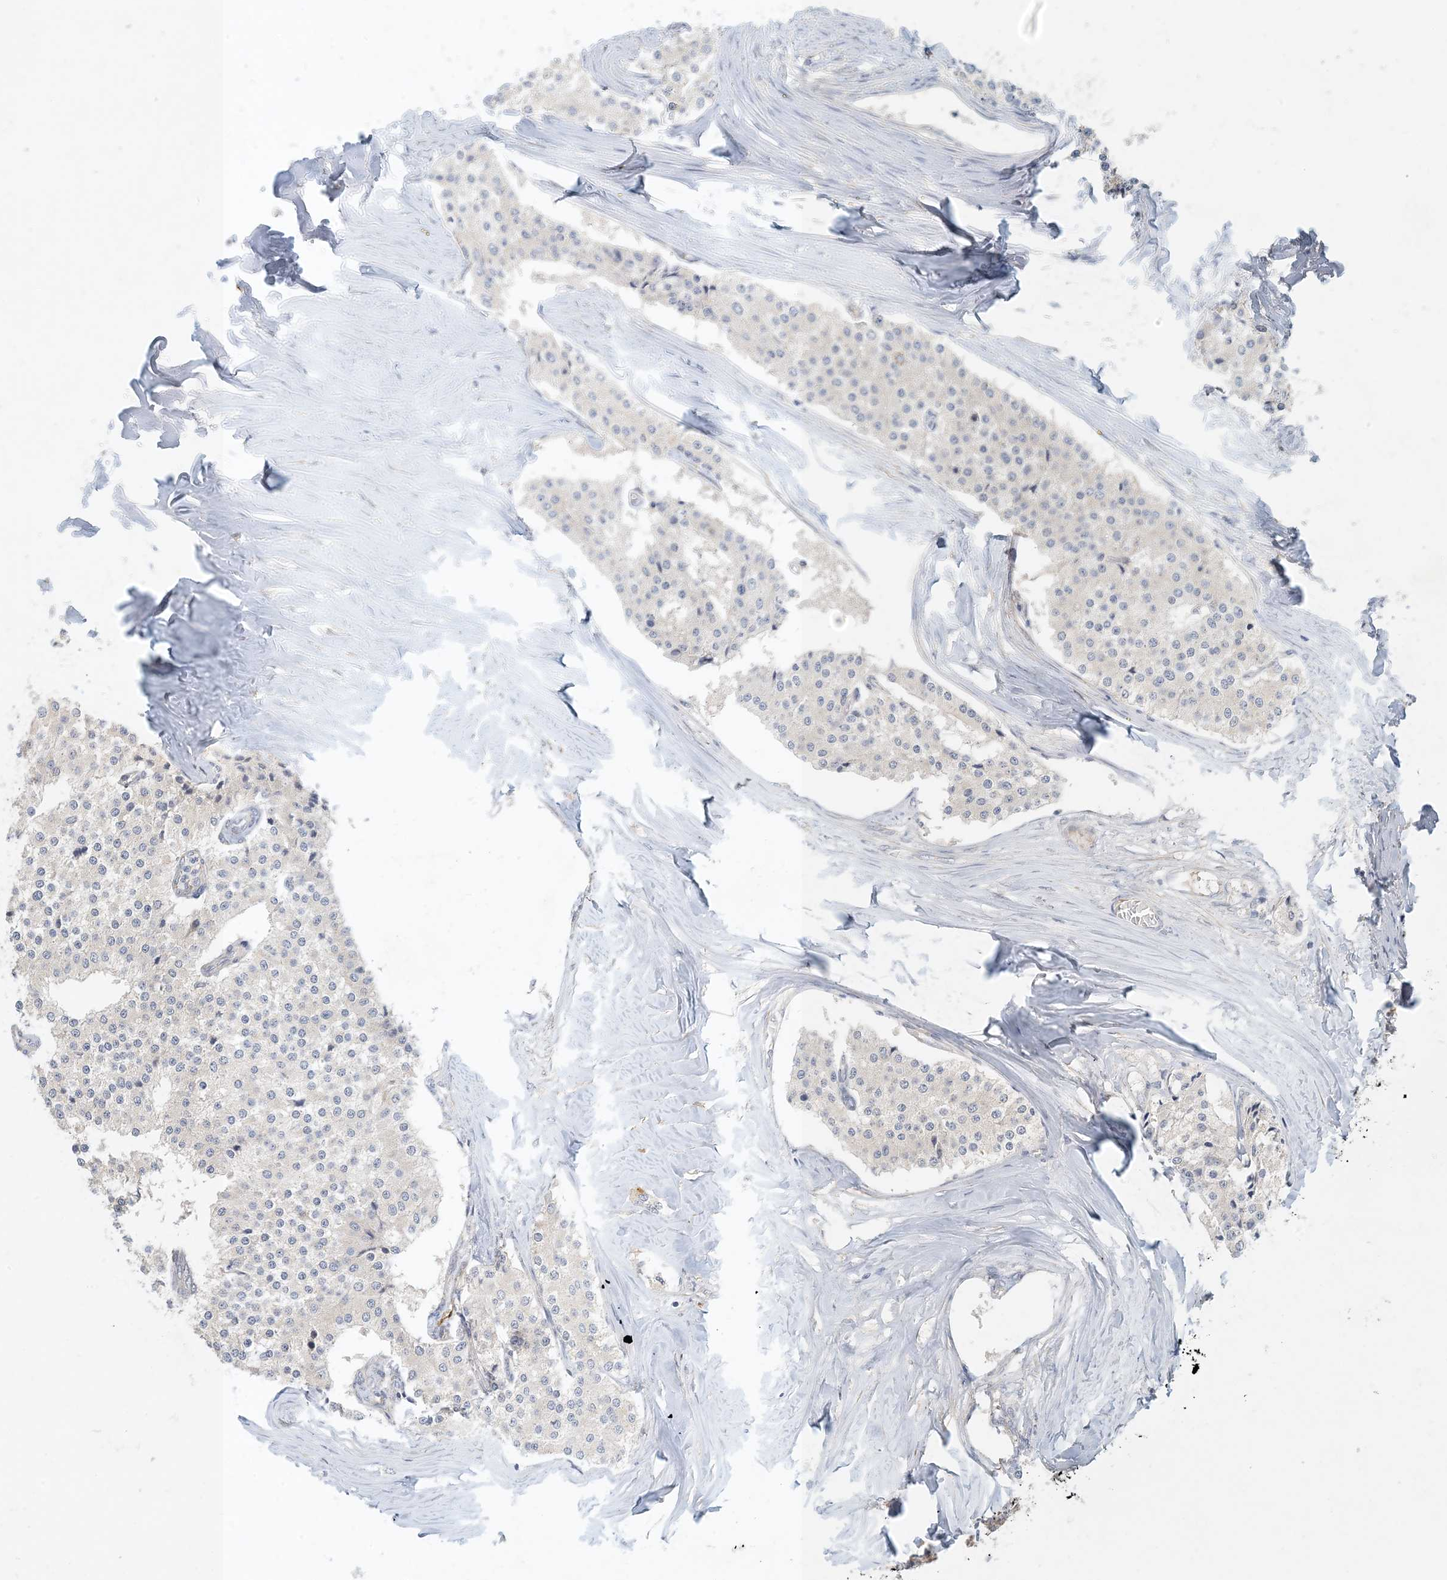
{"staining": {"intensity": "negative", "quantity": "none", "location": "none"}, "tissue": "carcinoid", "cell_type": "Tumor cells", "image_type": "cancer", "snomed": [{"axis": "morphology", "description": "Carcinoid, malignant, NOS"}, {"axis": "topography", "description": "Colon"}], "caption": "Immunohistochemistry of carcinoid demonstrates no staining in tumor cells. (DAB immunohistochemistry (IHC) visualized using brightfield microscopy, high magnification).", "gene": "ZBTB3", "patient": {"sex": "female", "age": 52}}